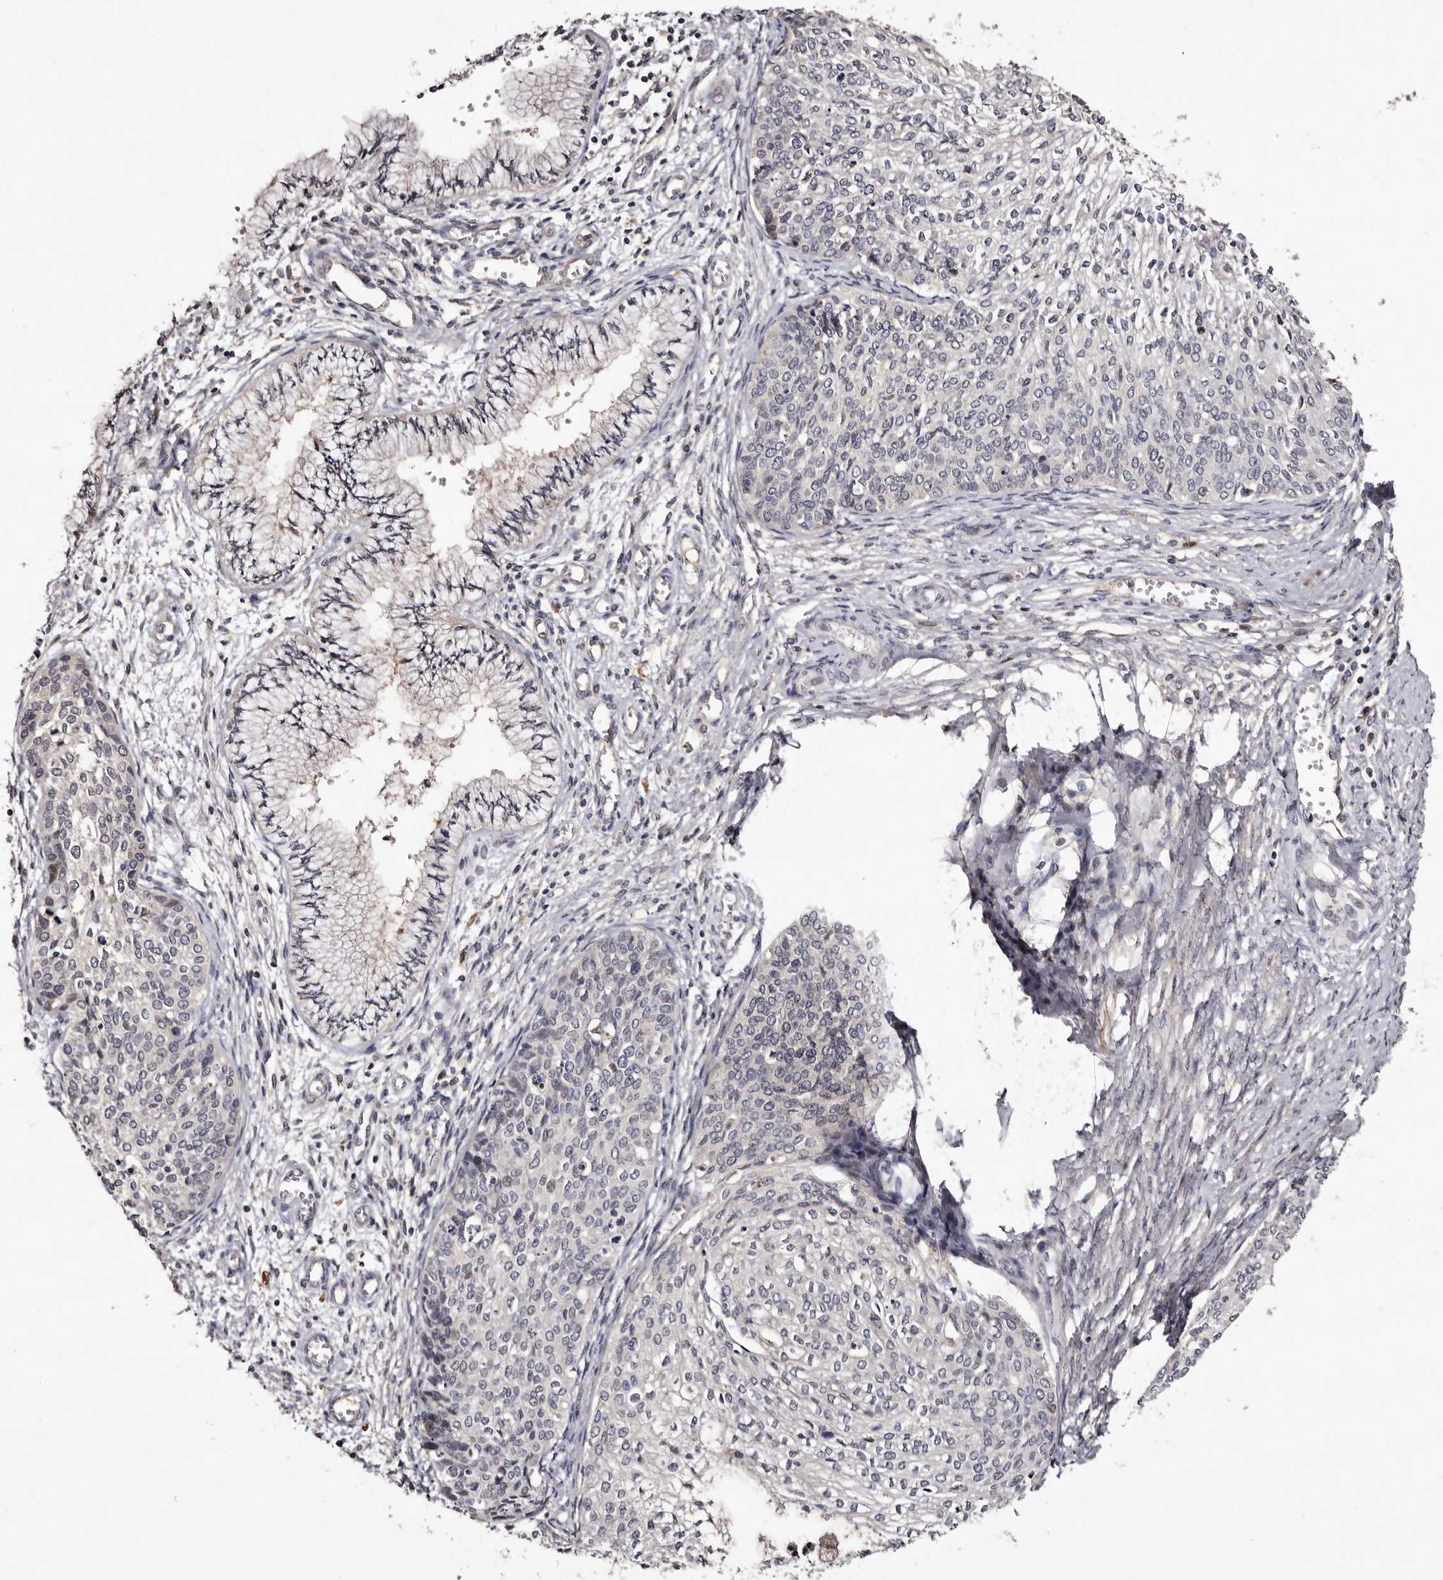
{"staining": {"intensity": "weak", "quantity": "<25%", "location": "cytoplasmic/membranous"}, "tissue": "cervical cancer", "cell_type": "Tumor cells", "image_type": "cancer", "snomed": [{"axis": "morphology", "description": "Squamous cell carcinoma, NOS"}, {"axis": "topography", "description": "Cervix"}], "caption": "An immunohistochemistry photomicrograph of cervical squamous cell carcinoma is shown. There is no staining in tumor cells of cervical squamous cell carcinoma.", "gene": "LANCL2", "patient": {"sex": "female", "age": 37}}